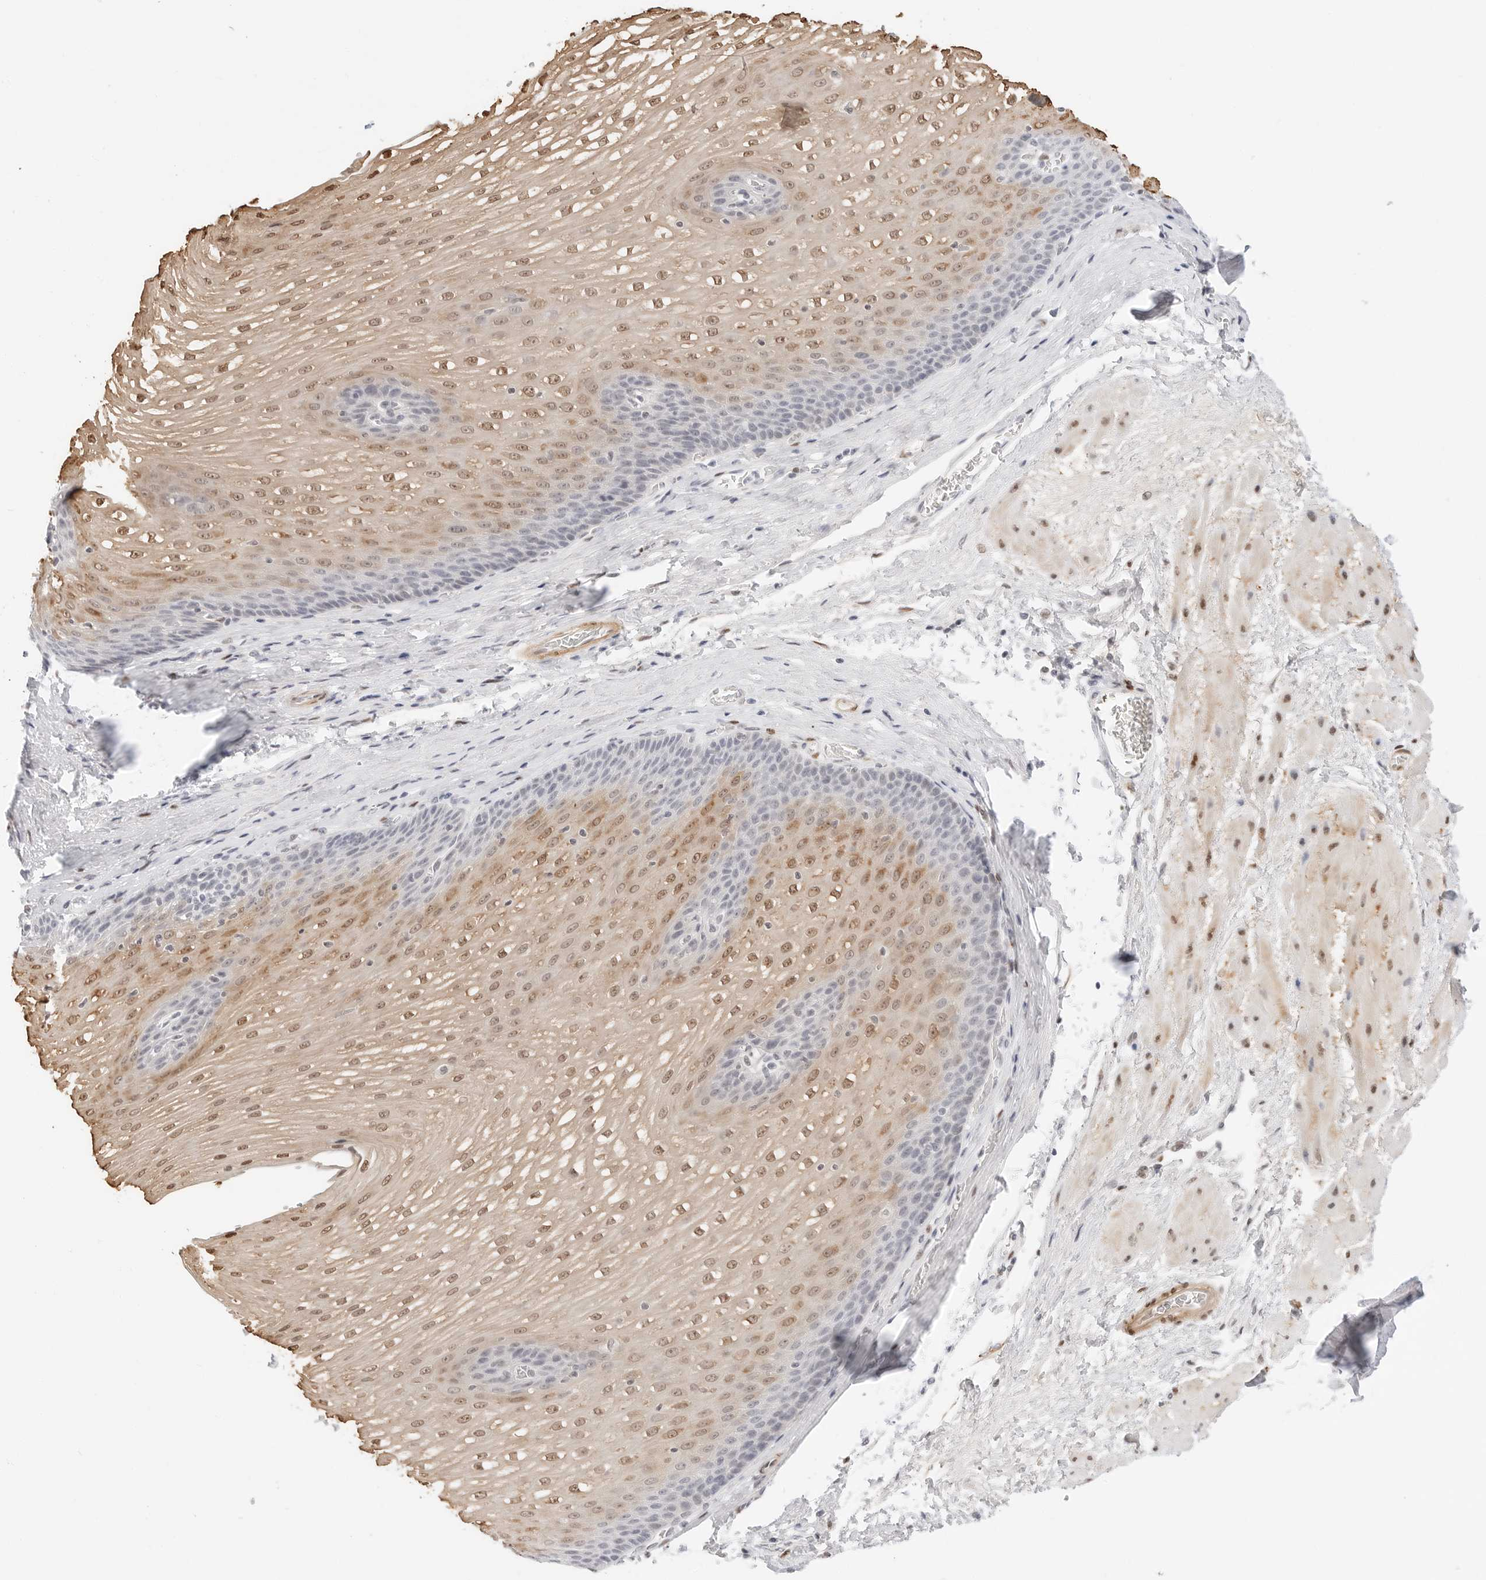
{"staining": {"intensity": "moderate", "quantity": ">75%", "location": "cytoplasmic/membranous,nuclear"}, "tissue": "esophagus", "cell_type": "Squamous epithelial cells", "image_type": "normal", "snomed": [{"axis": "morphology", "description": "Normal tissue, NOS"}, {"axis": "topography", "description": "Esophagus"}], "caption": "Protein analysis of benign esophagus displays moderate cytoplasmic/membranous,nuclear positivity in approximately >75% of squamous epithelial cells.", "gene": "SPIDR", "patient": {"sex": "male", "age": 48}}